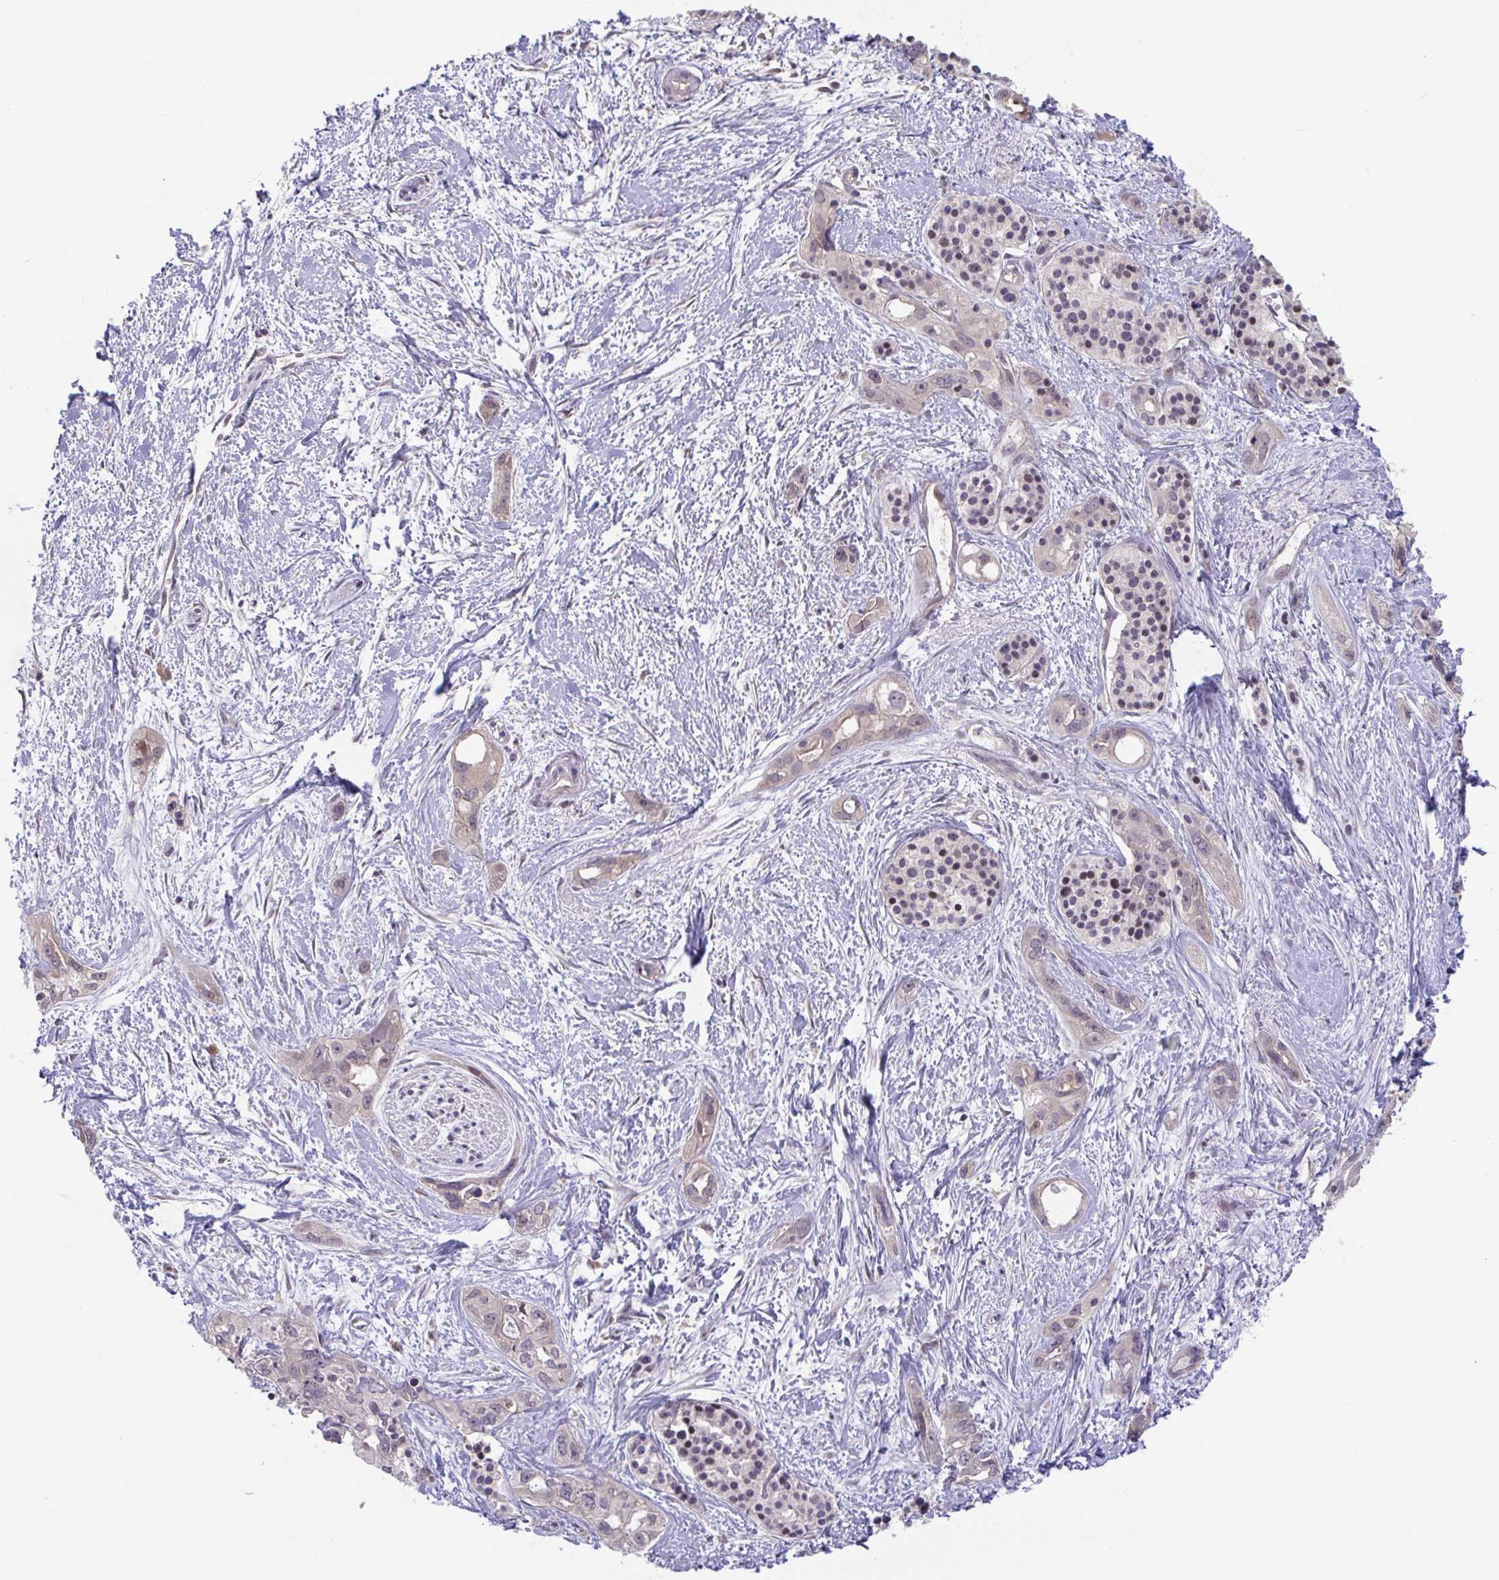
{"staining": {"intensity": "weak", "quantity": "<25%", "location": "cytoplasmic/membranous"}, "tissue": "pancreatic cancer", "cell_type": "Tumor cells", "image_type": "cancer", "snomed": [{"axis": "morphology", "description": "Adenocarcinoma, NOS"}, {"axis": "topography", "description": "Pancreas"}], "caption": "Tumor cells show no significant expression in pancreatic adenocarcinoma. (Stains: DAB (3,3'-diaminobenzidine) immunohistochemistry (IHC) with hematoxylin counter stain, Microscopy: brightfield microscopy at high magnification).", "gene": "RIOK1", "patient": {"sex": "female", "age": 50}}